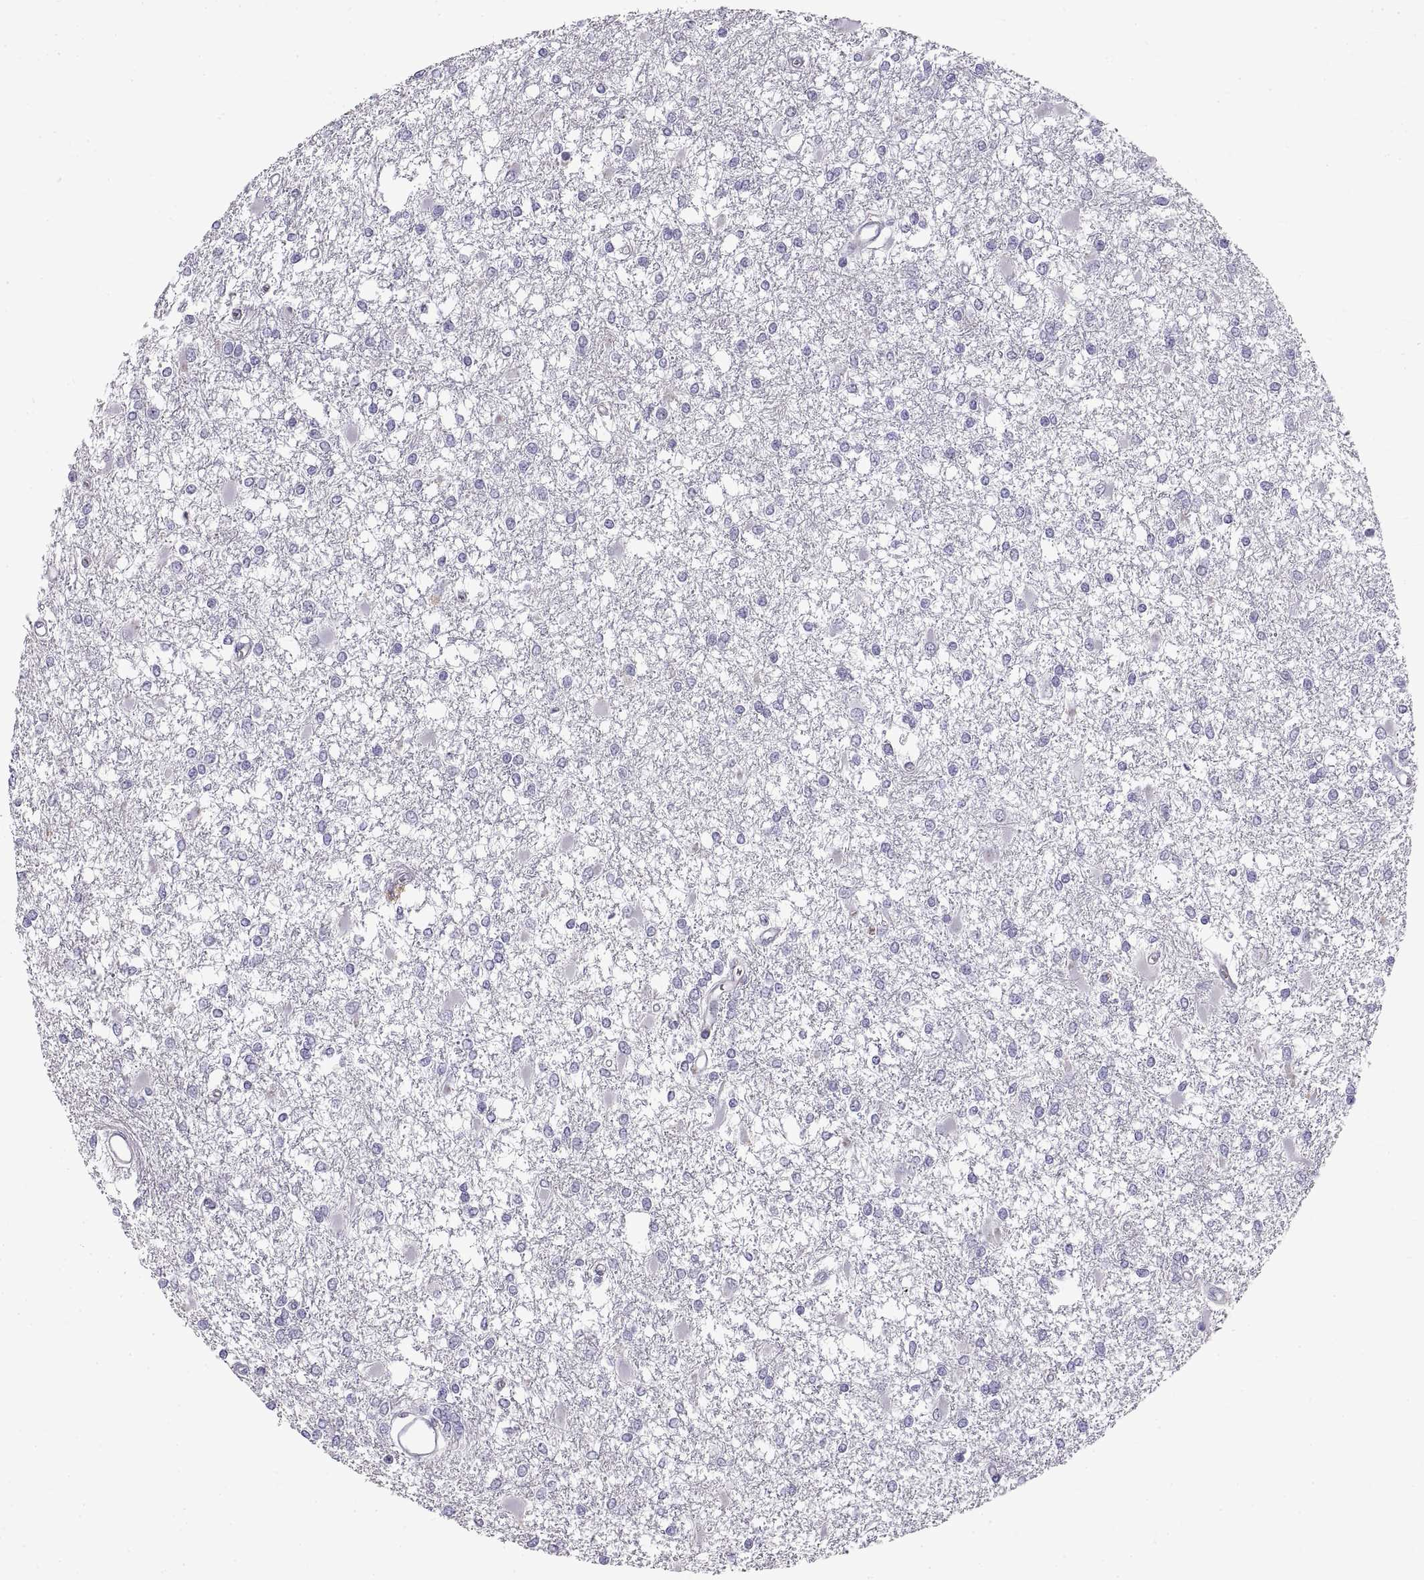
{"staining": {"intensity": "negative", "quantity": "none", "location": "none"}, "tissue": "glioma", "cell_type": "Tumor cells", "image_type": "cancer", "snomed": [{"axis": "morphology", "description": "Glioma, malignant, High grade"}, {"axis": "topography", "description": "Cerebral cortex"}], "caption": "The photomicrograph demonstrates no significant positivity in tumor cells of glioma.", "gene": "CRYBB3", "patient": {"sex": "male", "age": 79}}